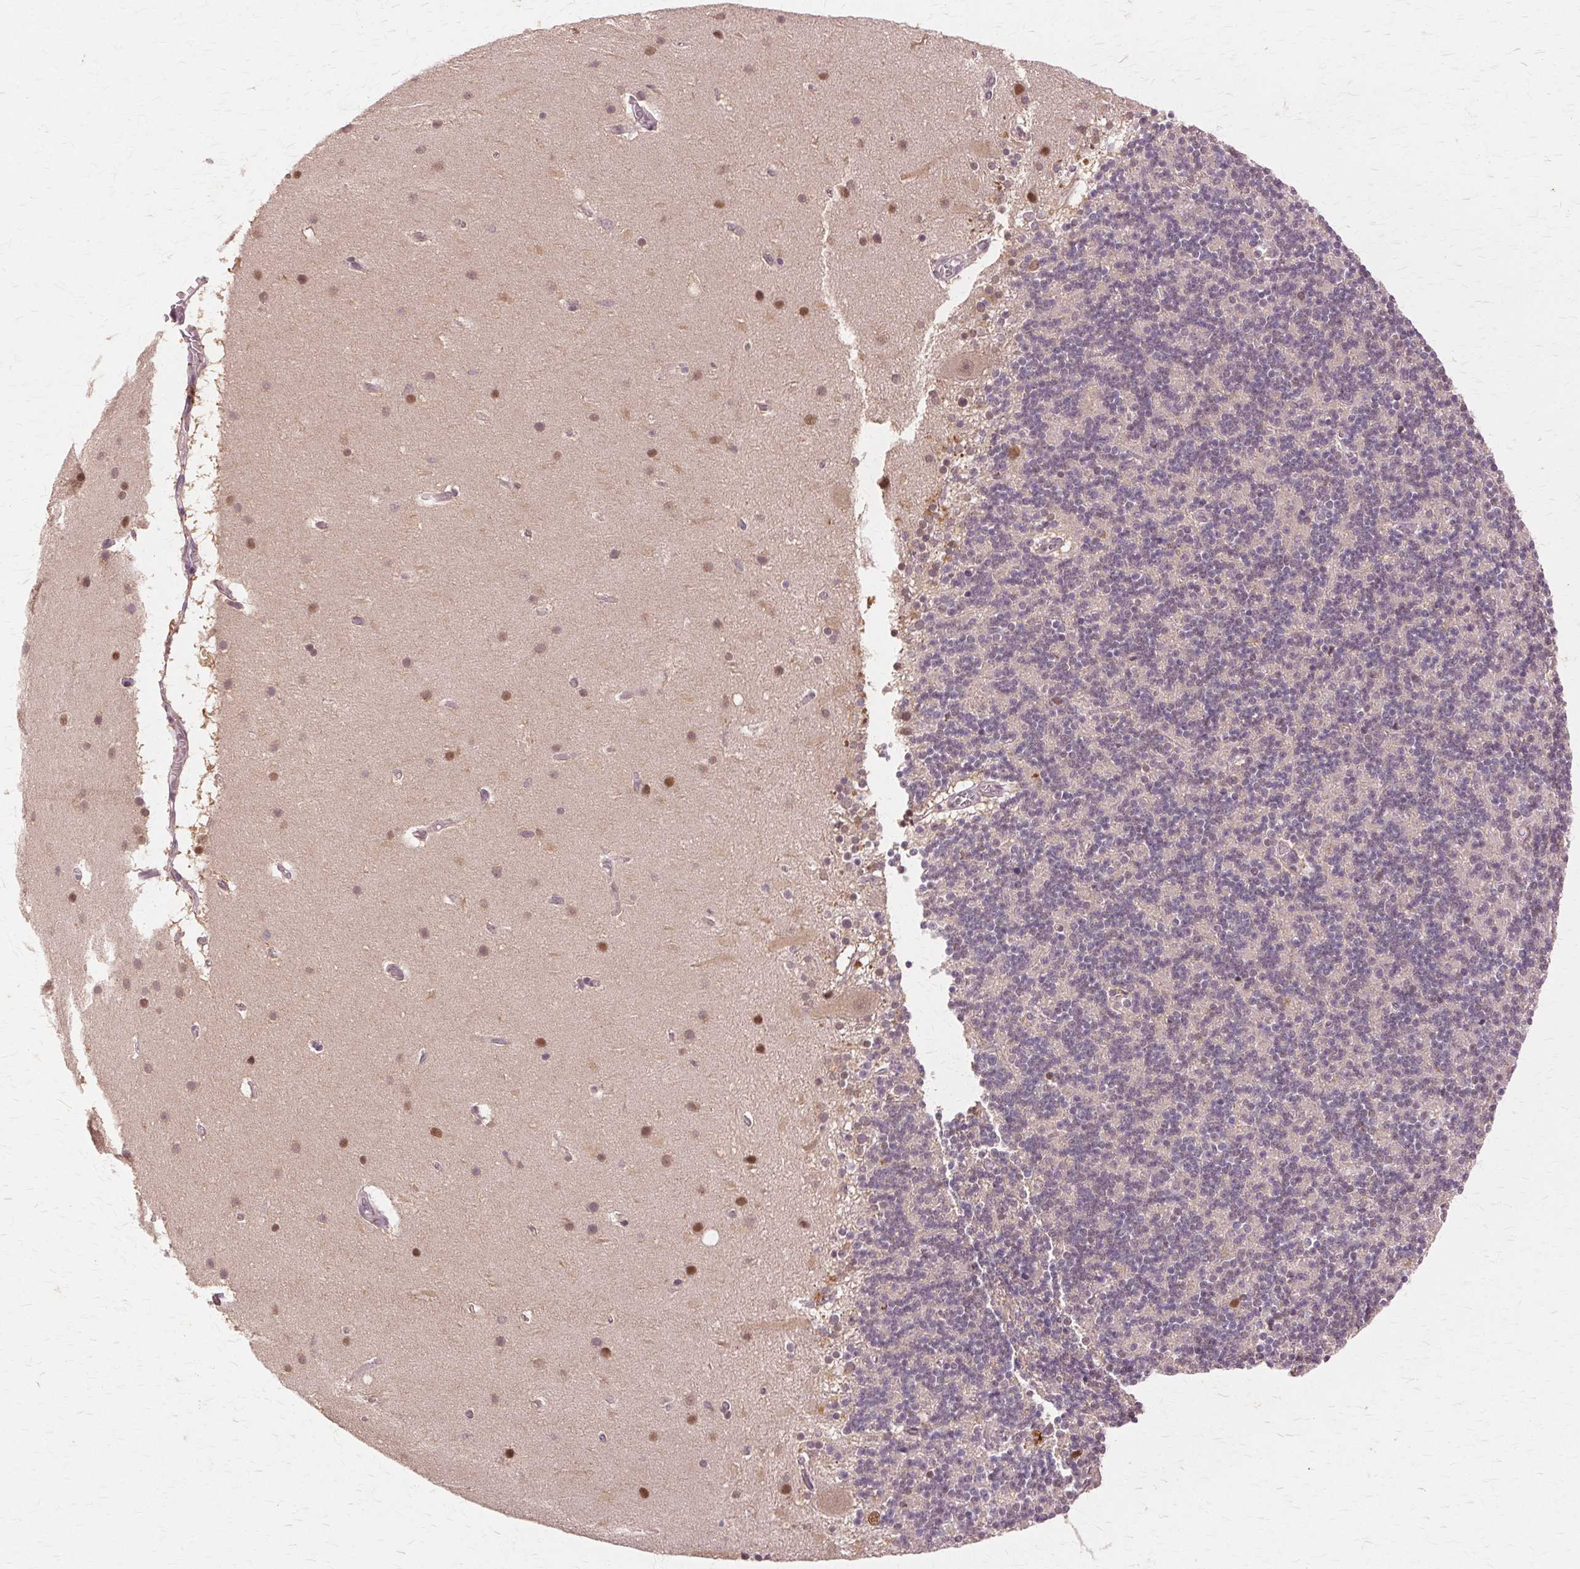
{"staining": {"intensity": "weak", "quantity": "<25%", "location": "nuclear"}, "tissue": "cerebellum", "cell_type": "Cells in granular layer", "image_type": "normal", "snomed": [{"axis": "morphology", "description": "Normal tissue, NOS"}, {"axis": "topography", "description": "Cerebellum"}], "caption": "An IHC histopathology image of unremarkable cerebellum is shown. There is no staining in cells in granular layer of cerebellum.", "gene": "PRMT5", "patient": {"sex": "male", "age": 70}}